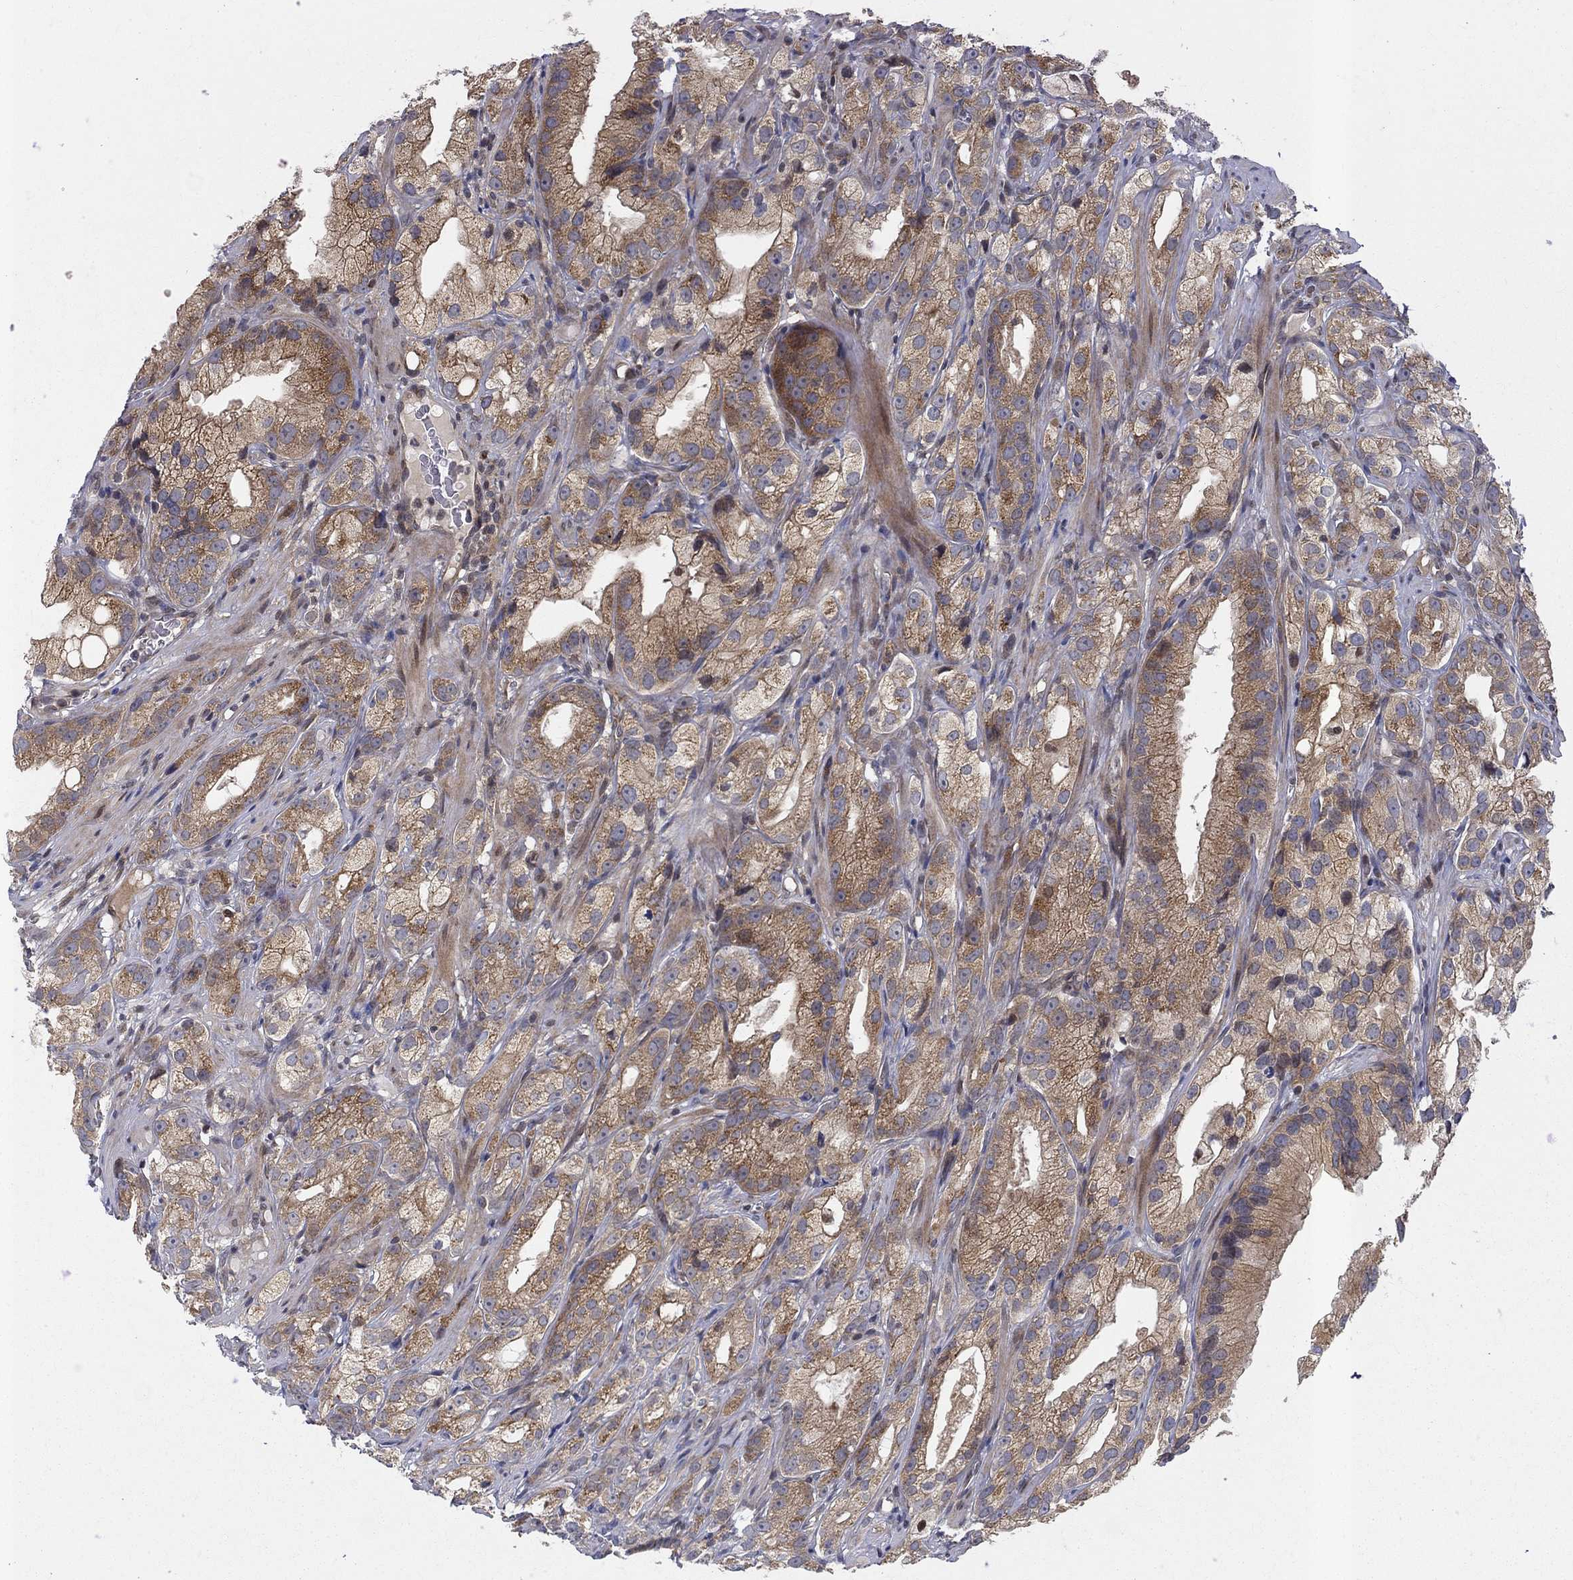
{"staining": {"intensity": "moderate", "quantity": ">75%", "location": "cytoplasmic/membranous"}, "tissue": "prostate cancer", "cell_type": "Tumor cells", "image_type": "cancer", "snomed": [{"axis": "morphology", "description": "Adenocarcinoma, High grade"}, {"axis": "topography", "description": "Prostate and seminal vesicle, NOS"}], "caption": "Human prostate adenocarcinoma (high-grade) stained with a protein marker demonstrates moderate staining in tumor cells.", "gene": "WDR19", "patient": {"sex": "male", "age": 62}}